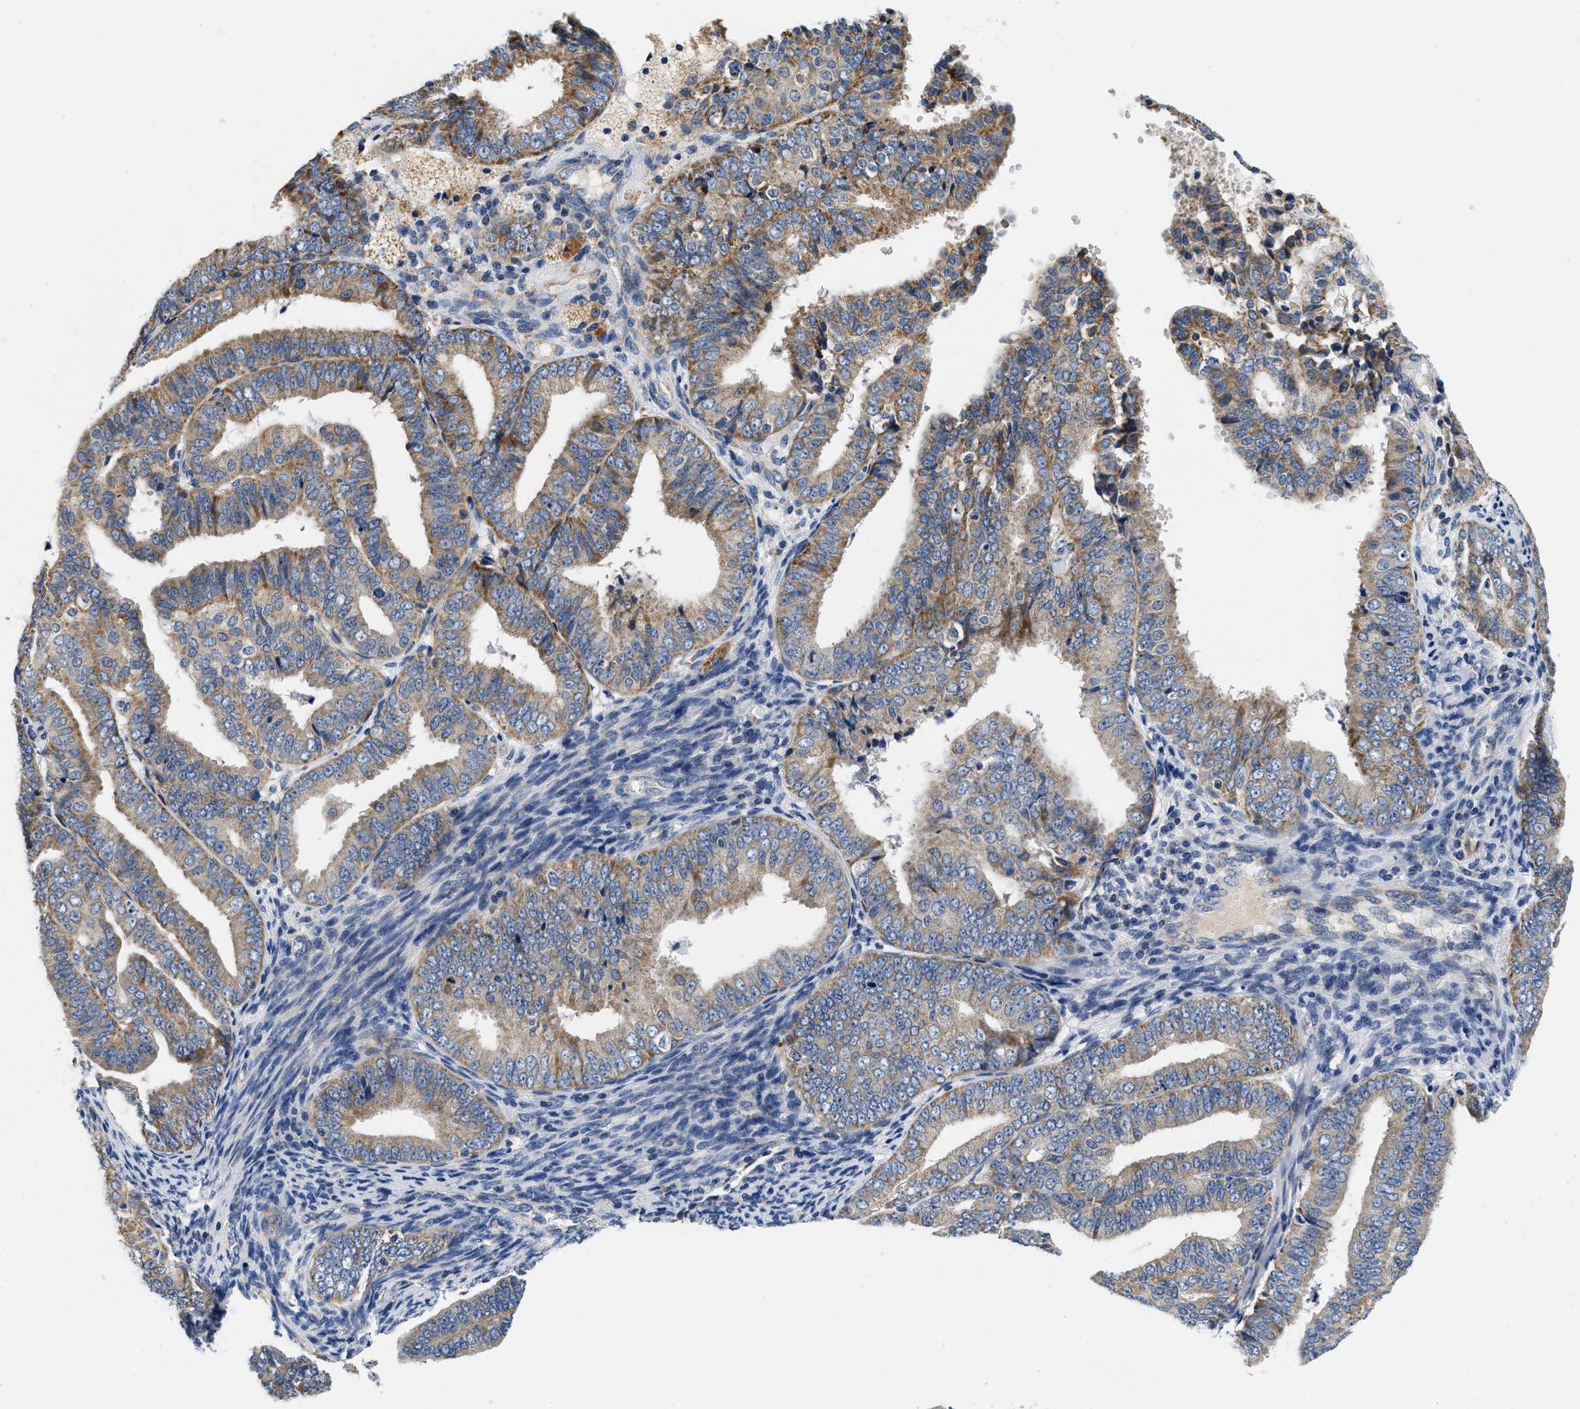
{"staining": {"intensity": "moderate", "quantity": "<25%", "location": "cytoplasmic/membranous"}, "tissue": "endometrial cancer", "cell_type": "Tumor cells", "image_type": "cancer", "snomed": [{"axis": "morphology", "description": "Adenocarcinoma, NOS"}, {"axis": "topography", "description": "Endometrium"}], "caption": "Brown immunohistochemical staining in endometrial cancer (adenocarcinoma) displays moderate cytoplasmic/membranous positivity in approximately <25% of tumor cells.", "gene": "PDP1", "patient": {"sex": "female", "age": 63}}